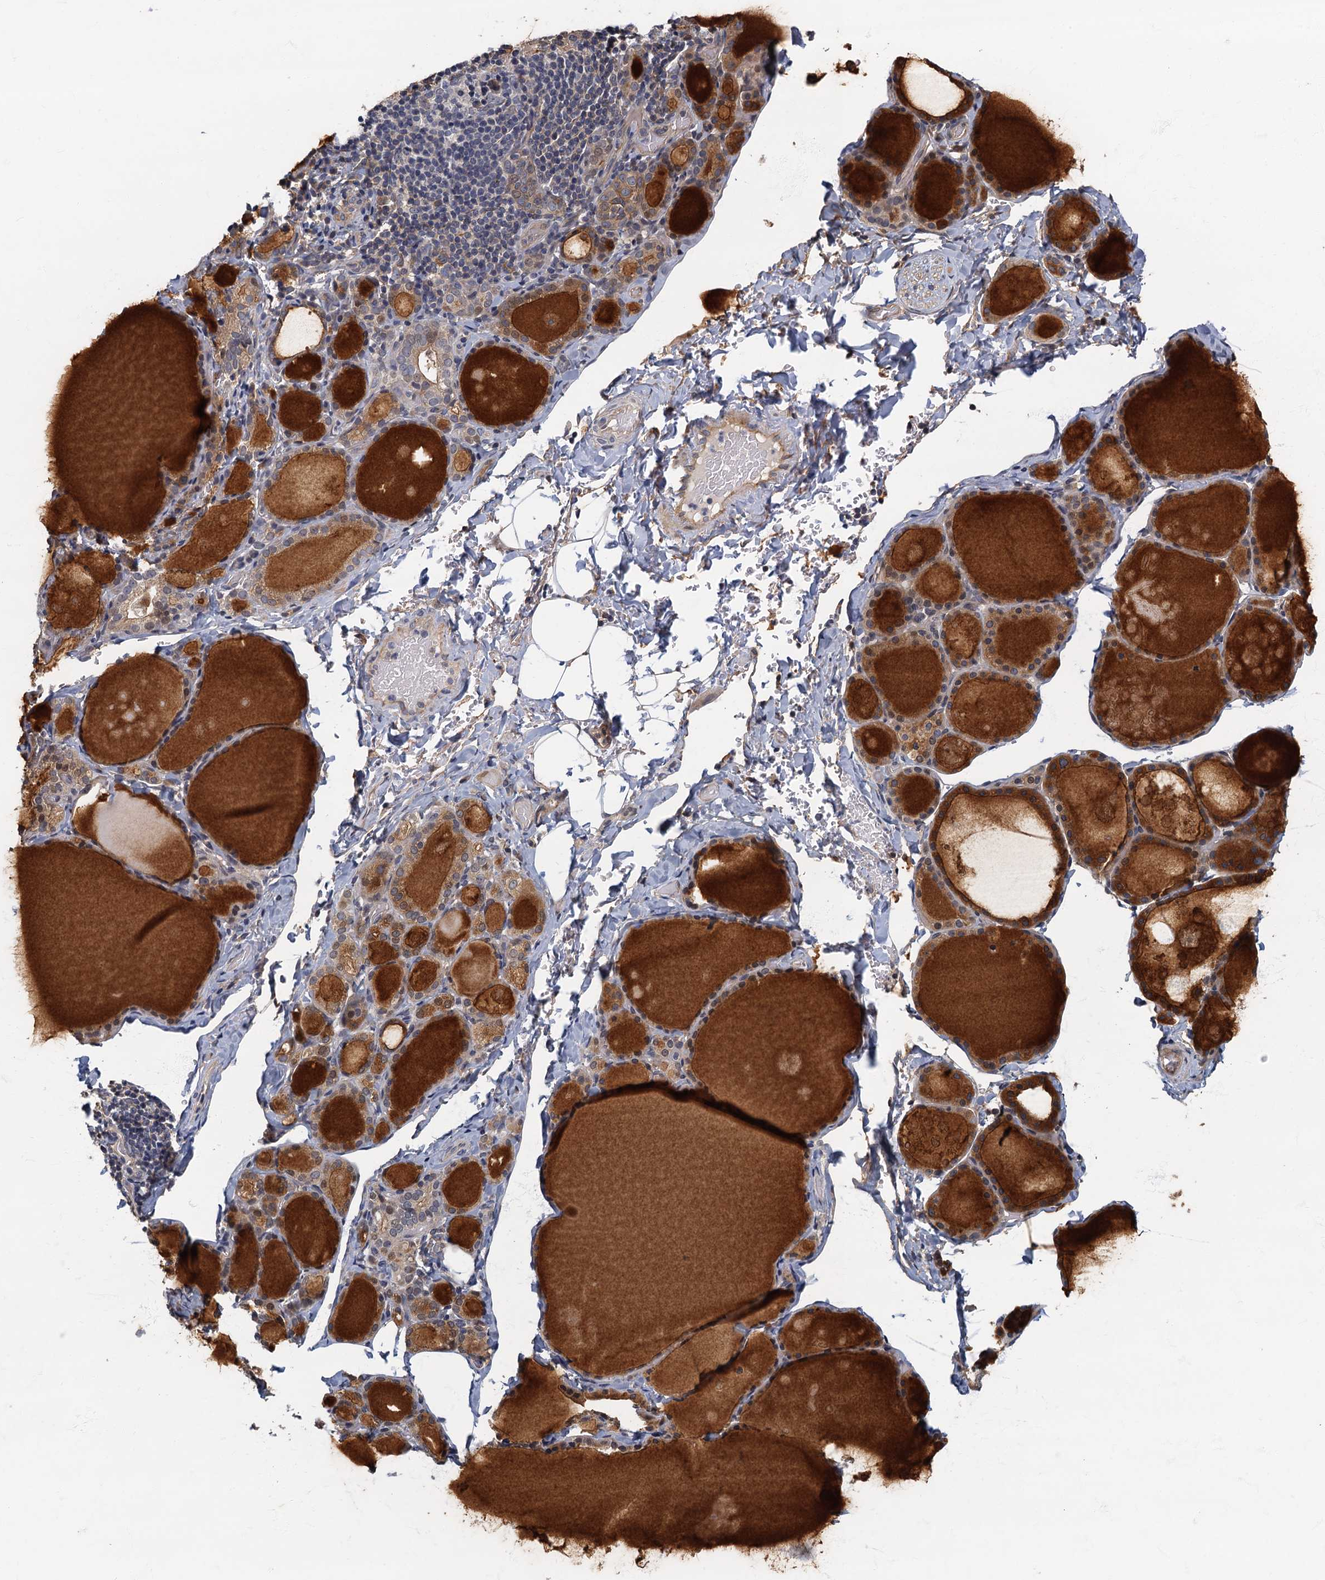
{"staining": {"intensity": "moderate", "quantity": "25%-75%", "location": "cytoplasmic/membranous"}, "tissue": "thyroid gland", "cell_type": "Glandular cells", "image_type": "normal", "snomed": [{"axis": "morphology", "description": "Normal tissue, NOS"}, {"axis": "topography", "description": "Thyroid gland"}], "caption": "High-magnification brightfield microscopy of normal thyroid gland stained with DAB (brown) and counterstained with hematoxylin (blue). glandular cells exhibit moderate cytoplasmic/membranous positivity is seen in about25%-75% of cells. (DAB (3,3'-diaminobenzidine) = brown stain, brightfield microscopy at high magnification).", "gene": "CKAP2L", "patient": {"sex": "male", "age": 56}}